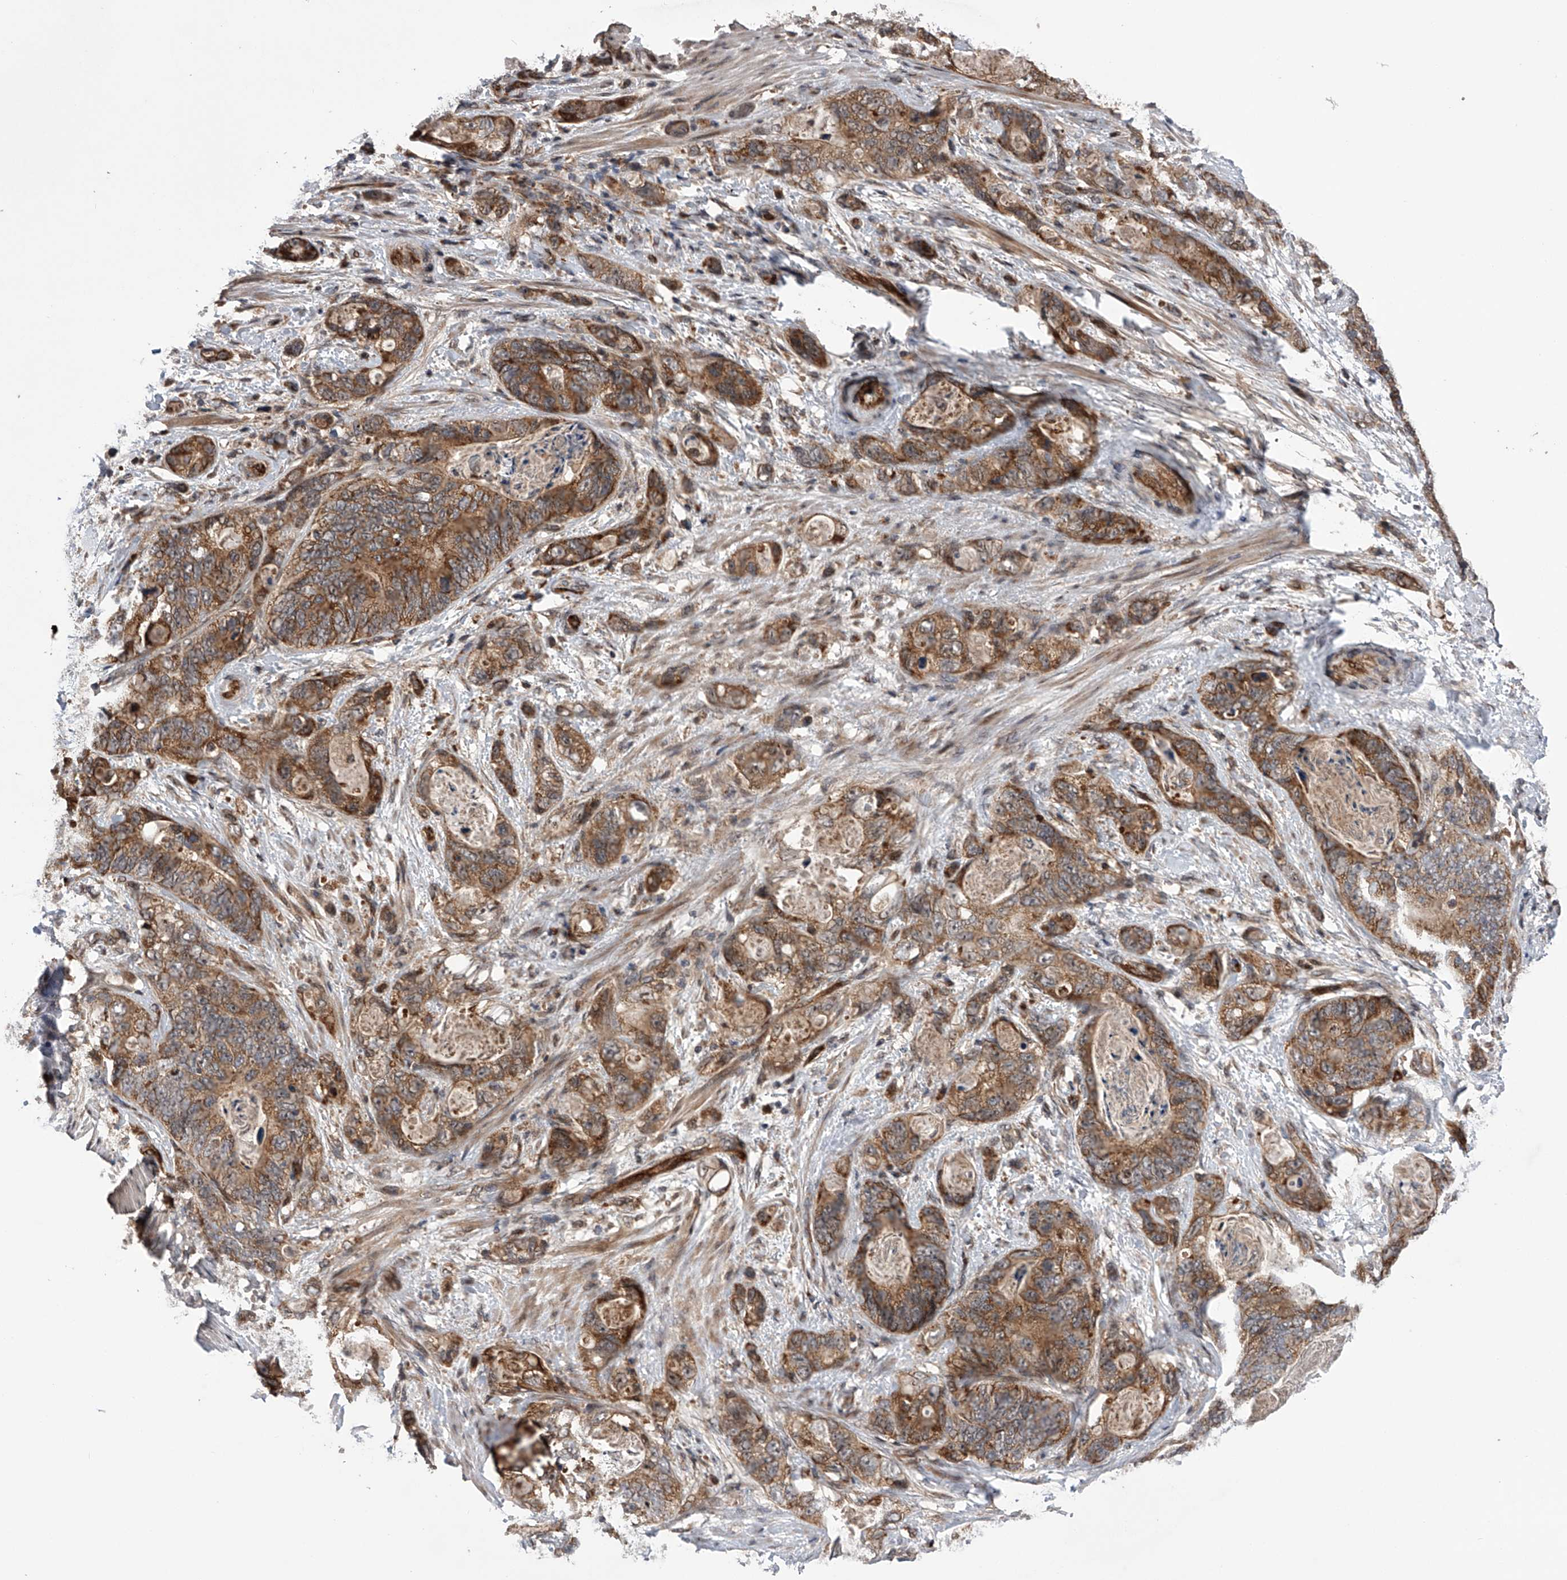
{"staining": {"intensity": "moderate", "quantity": ">75%", "location": "cytoplasmic/membranous"}, "tissue": "stomach cancer", "cell_type": "Tumor cells", "image_type": "cancer", "snomed": [{"axis": "morphology", "description": "Normal tissue, NOS"}, {"axis": "morphology", "description": "Adenocarcinoma, NOS"}, {"axis": "topography", "description": "Stomach"}], "caption": "Immunohistochemical staining of stomach adenocarcinoma exhibits medium levels of moderate cytoplasmic/membranous protein staining in approximately >75% of tumor cells.", "gene": "MAP3K11", "patient": {"sex": "female", "age": 89}}